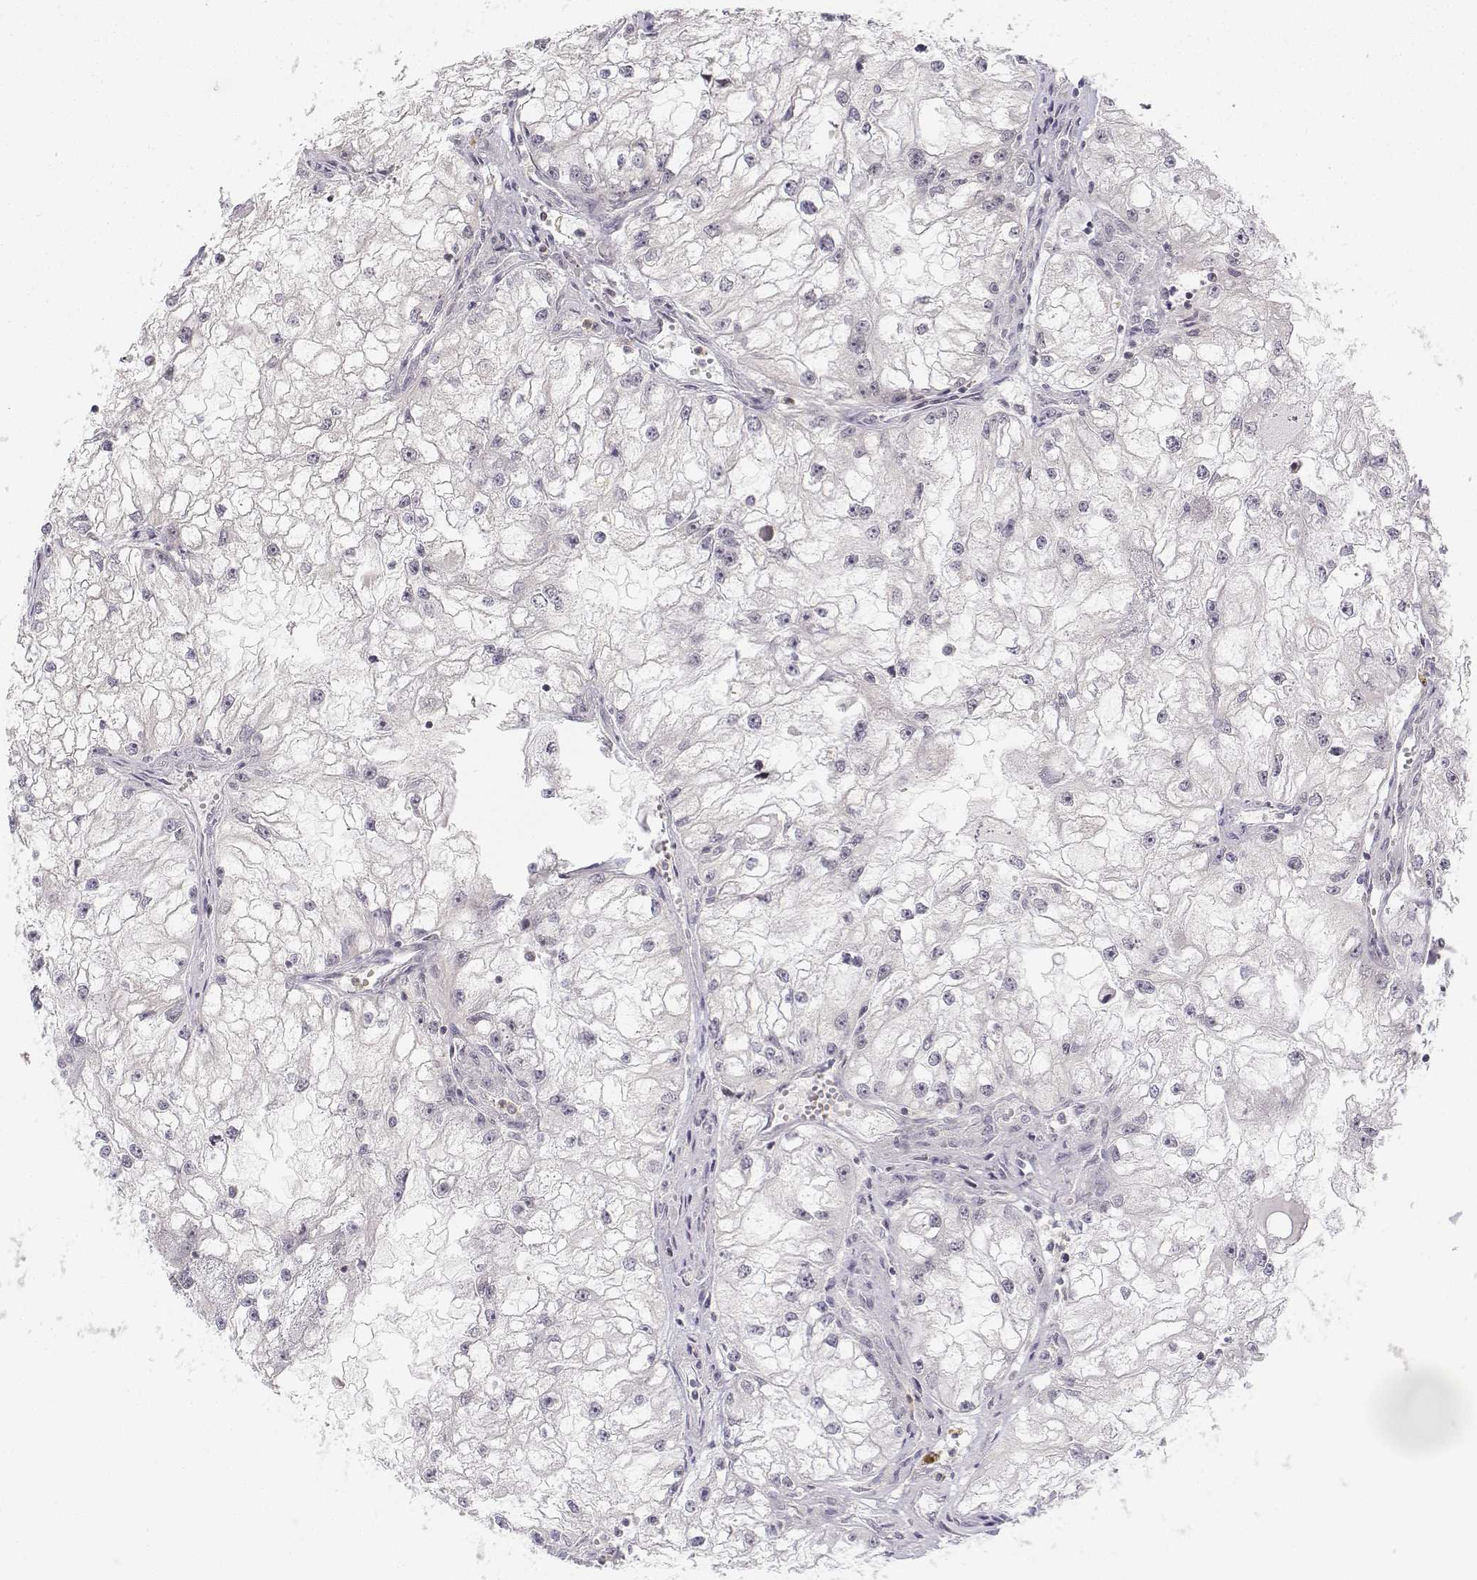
{"staining": {"intensity": "negative", "quantity": "none", "location": "none"}, "tissue": "renal cancer", "cell_type": "Tumor cells", "image_type": "cancer", "snomed": [{"axis": "morphology", "description": "Adenocarcinoma, NOS"}, {"axis": "topography", "description": "Kidney"}], "caption": "This is an IHC micrograph of human renal adenocarcinoma. There is no positivity in tumor cells.", "gene": "GLIPR1L2", "patient": {"sex": "male", "age": 59}}